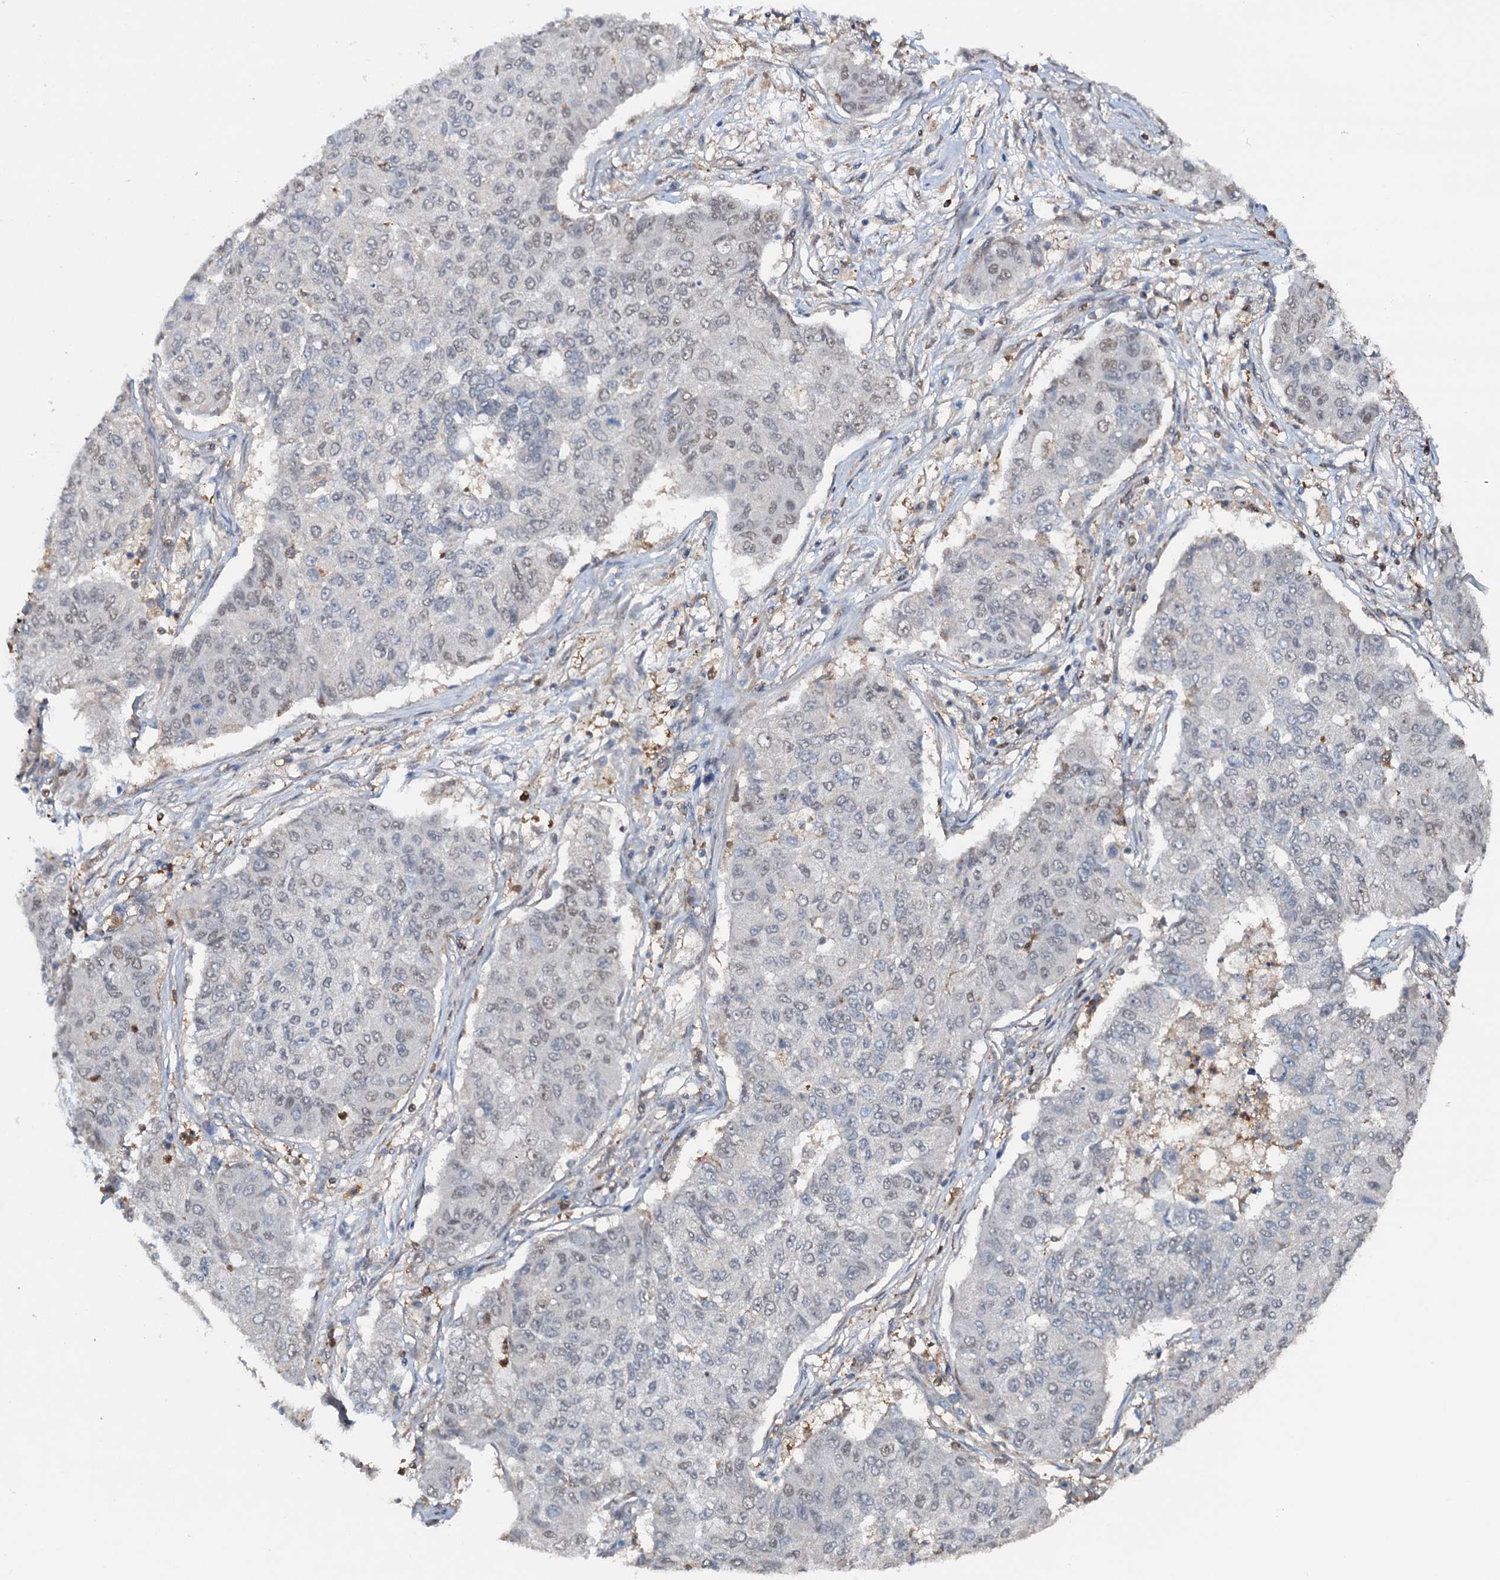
{"staining": {"intensity": "weak", "quantity": "25%-75%", "location": "nuclear"}, "tissue": "lung cancer", "cell_type": "Tumor cells", "image_type": "cancer", "snomed": [{"axis": "morphology", "description": "Squamous cell carcinoma, NOS"}, {"axis": "topography", "description": "Lung"}], "caption": "Immunohistochemical staining of lung squamous cell carcinoma reveals weak nuclear protein expression in approximately 25%-75% of tumor cells.", "gene": "ZNF609", "patient": {"sex": "male", "age": 74}}